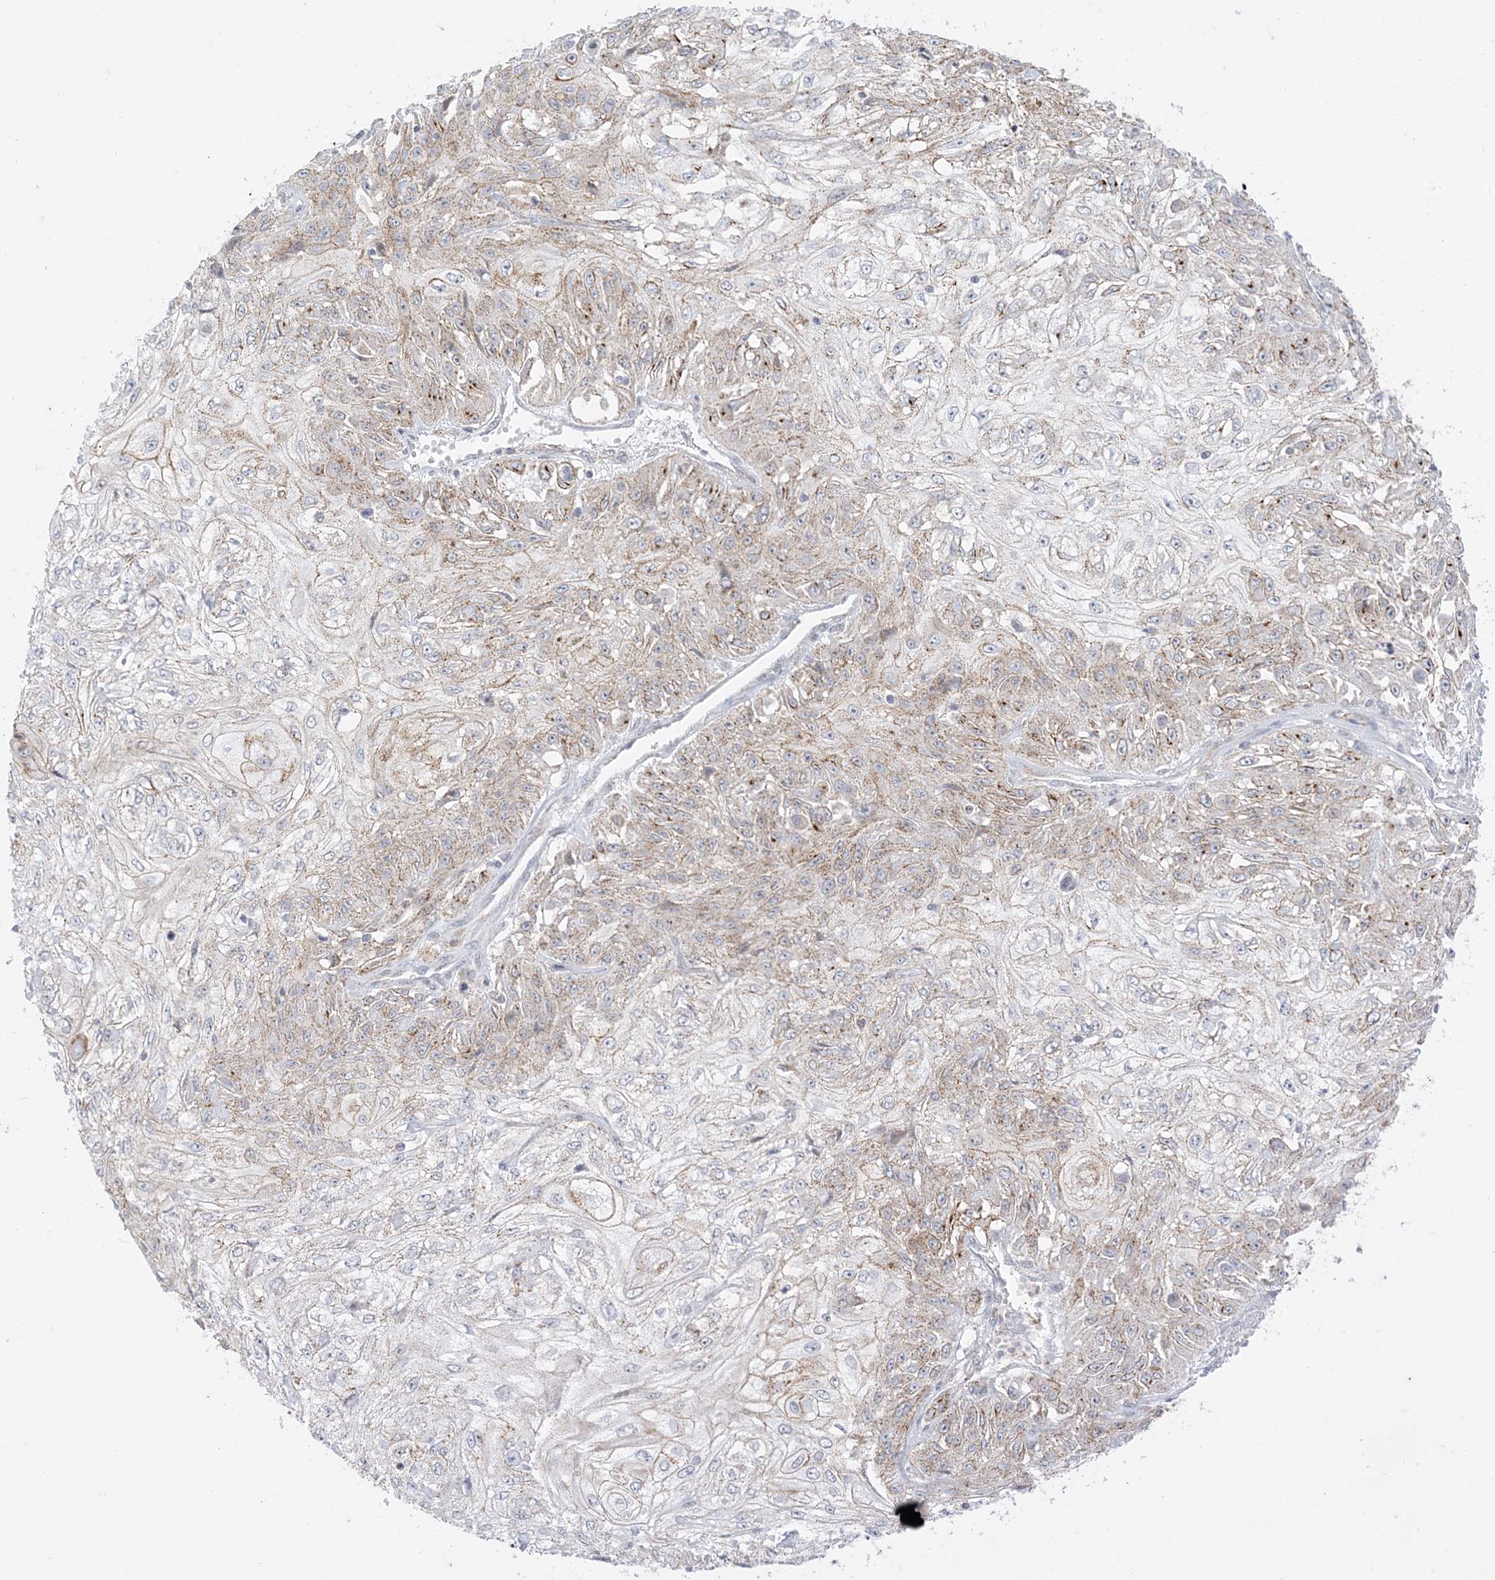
{"staining": {"intensity": "weak", "quantity": "25%-75%", "location": "cytoplasmic/membranous"}, "tissue": "skin cancer", "cell_type": "Tumor cells", "image_type": "cancer", "snomed": [{"axis": "morphology", "description": "Squamous cell carcinoma, NOS"}, {"axis": "morphology", "description": "Squamous cell carcinoma, metastatic, NOS"}, {"axis": "topography", "description": "Skin"}, {"axis": "topography", "description": "Lymph node"}], "caption": "Immunohistochemical staining of human skin cancer reveals weak cytoplasmic/membranous protein staining in approximately 25%-75% of tumor cells. (DAB (3,3'-diaminobenzidine) = brown stain, brightfield microscopy at high magnification).", "gene": "RAC1", "patient": {"sex": "male", "age": 75}}